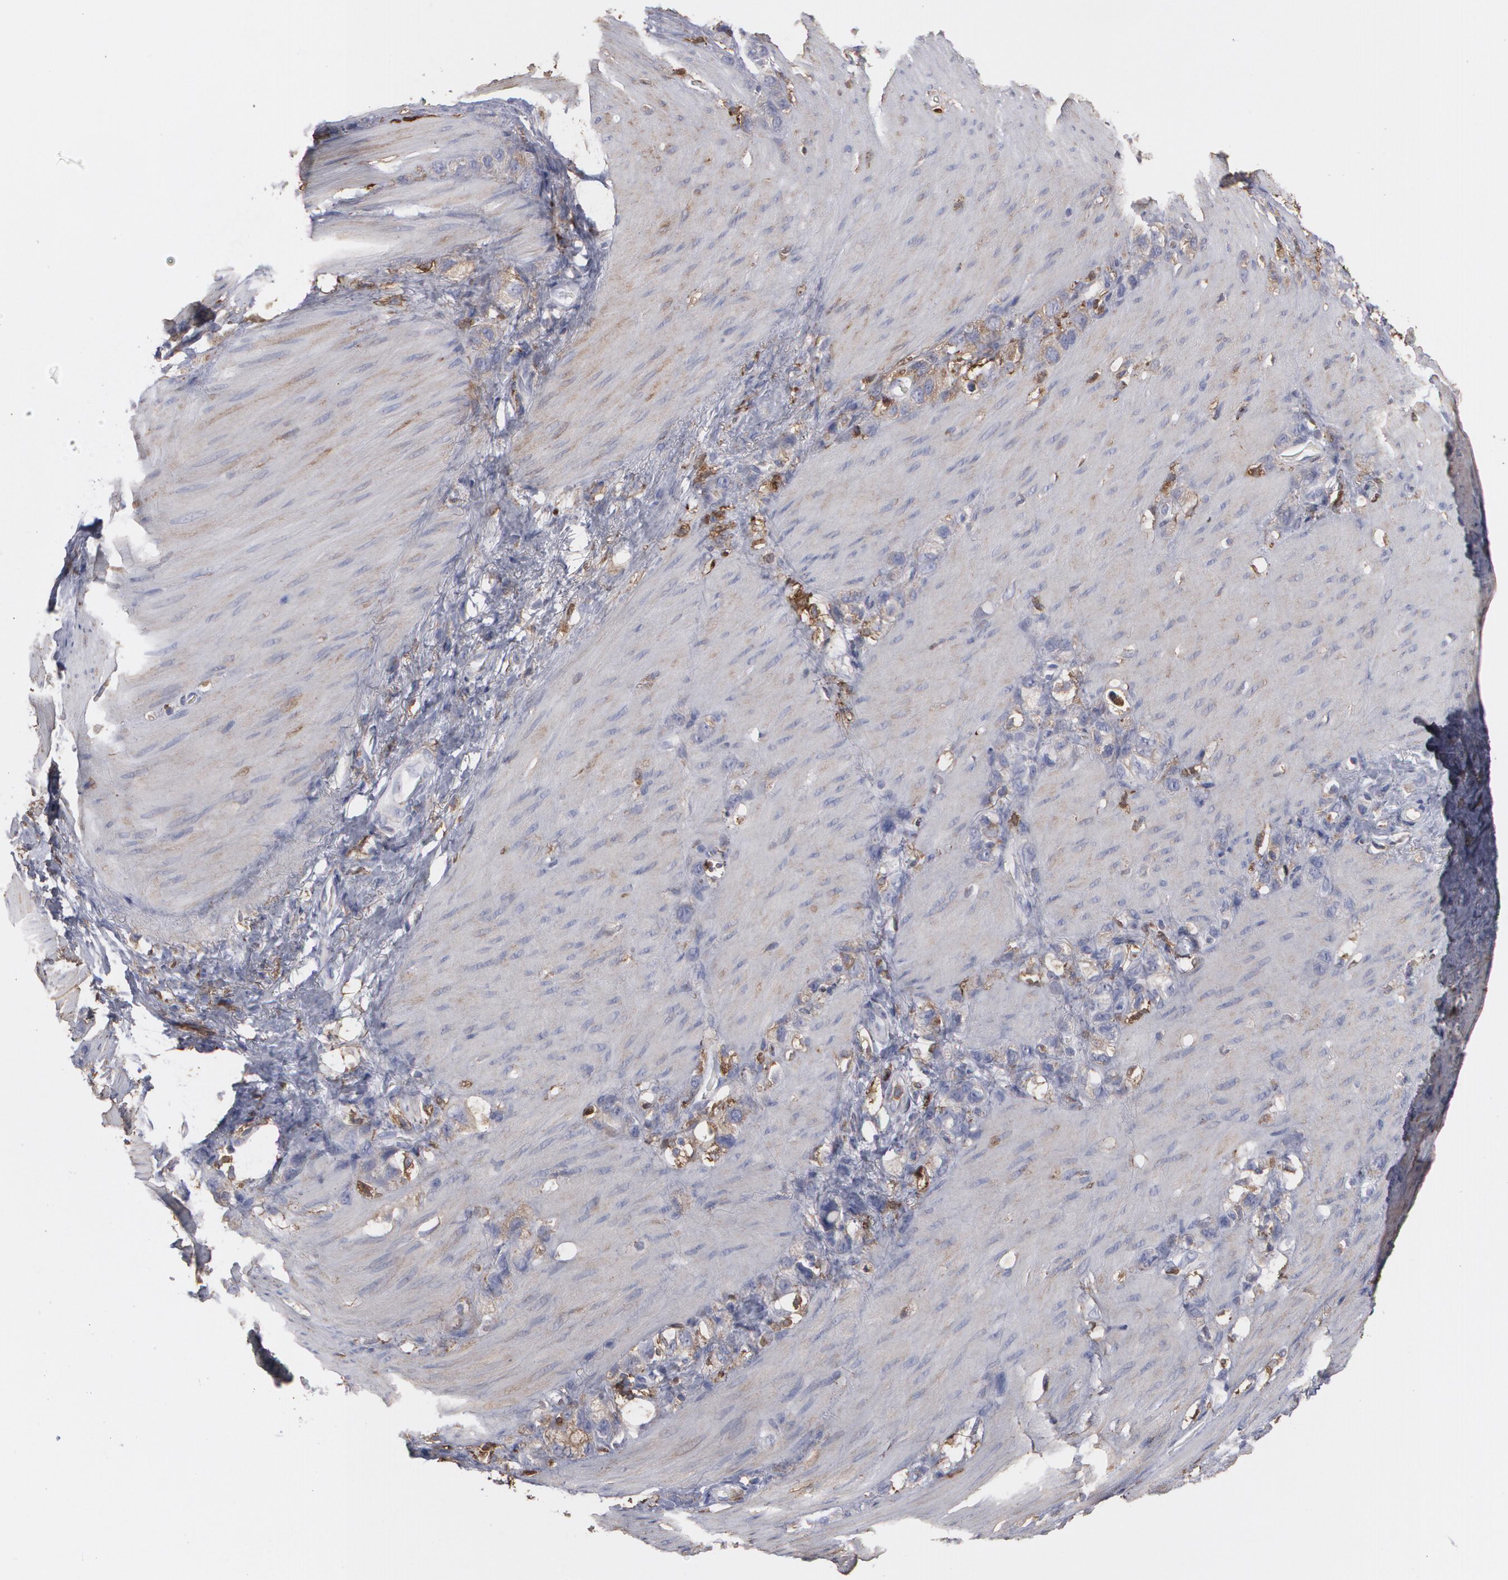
{"staining": {"intensity": "weak", "quantity": "<25%", "location": "cytoplasmic/membranous"}, "tissue": "stomach cancer", "cell_type": "Tumor cells", "image_type": "cancer", "snomed": [{"axis": "morphology", "description": "Normal tissue, NOS"}, {"axis": "morphology", "description": "Adenocarcinoma, NOS"}, {"axis": "morphology", "description": "Adenocarcinoma, High grade"}, {"axis": "topography", "description": "Stomach, upper"}, {"axis": "topography", "description": "Stomach"}], "caption": "Tumor cells show no significant protein staining in adenocarcinoma (stomach).", "gene": "ODC1", "patient": {"sex": "female", "age": 65}}